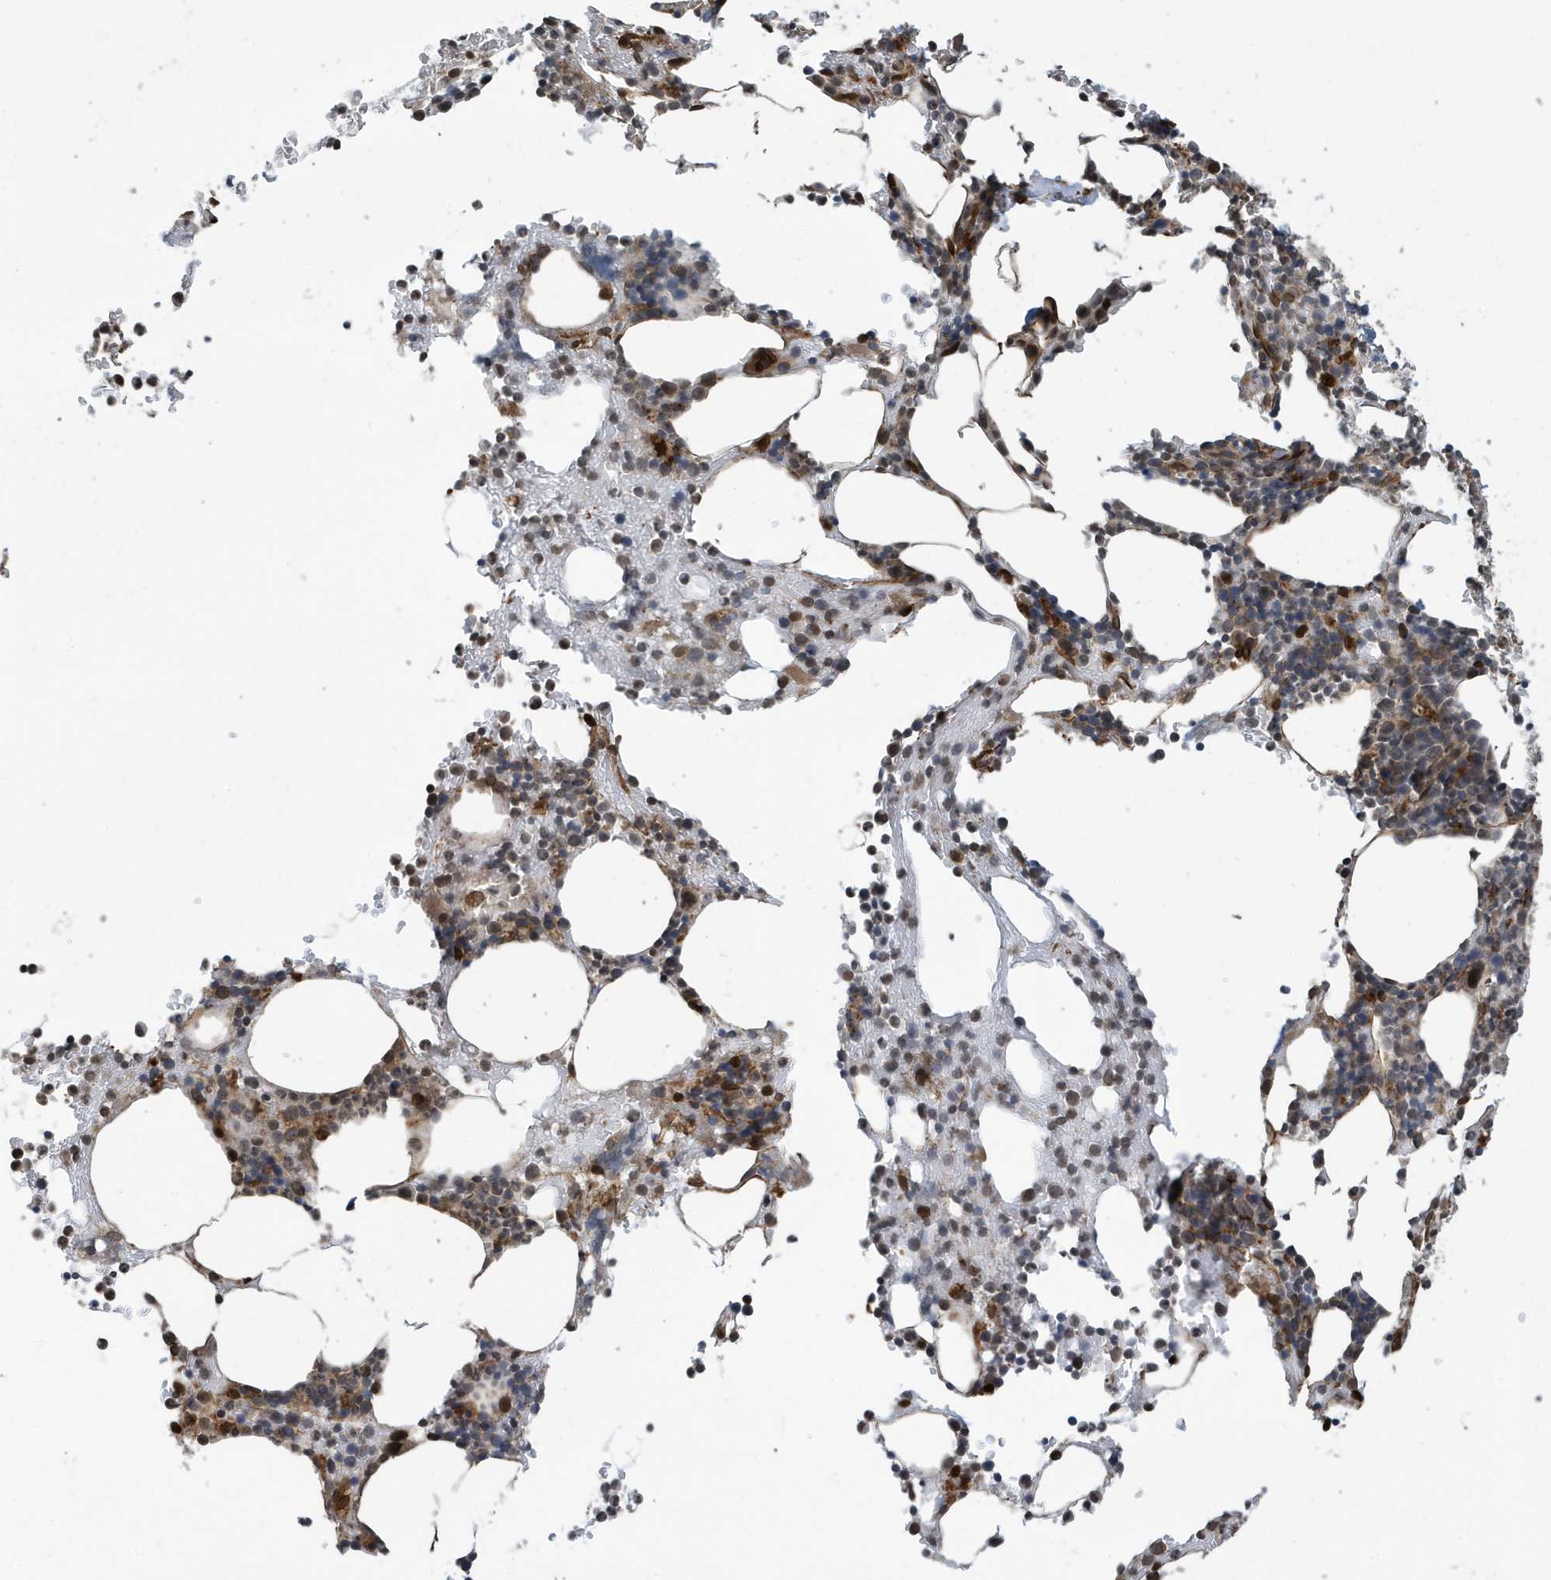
{"staining": {"intensity": "moderate", "quantity": "<25%", "location": "cytoplasmic/membranous,nuclear"}, "tissue": "bone marrow", "cell_type": "Hematopoietic cells", "image_type": "normal", "snomed": [{"axis": "morphology", "description": "Normal tissue, NOS"}, {"axis": "topography", "description": "Bone marrow"}], "caption": "Benign bone marrow demonstrates moderate cytoplasmic/membranous,nuclear staining in about <25% of hematopoietic cells, visualized by immunohistochemistry.", "gene": "DUSP18", "patient": {"sex": "male"}}